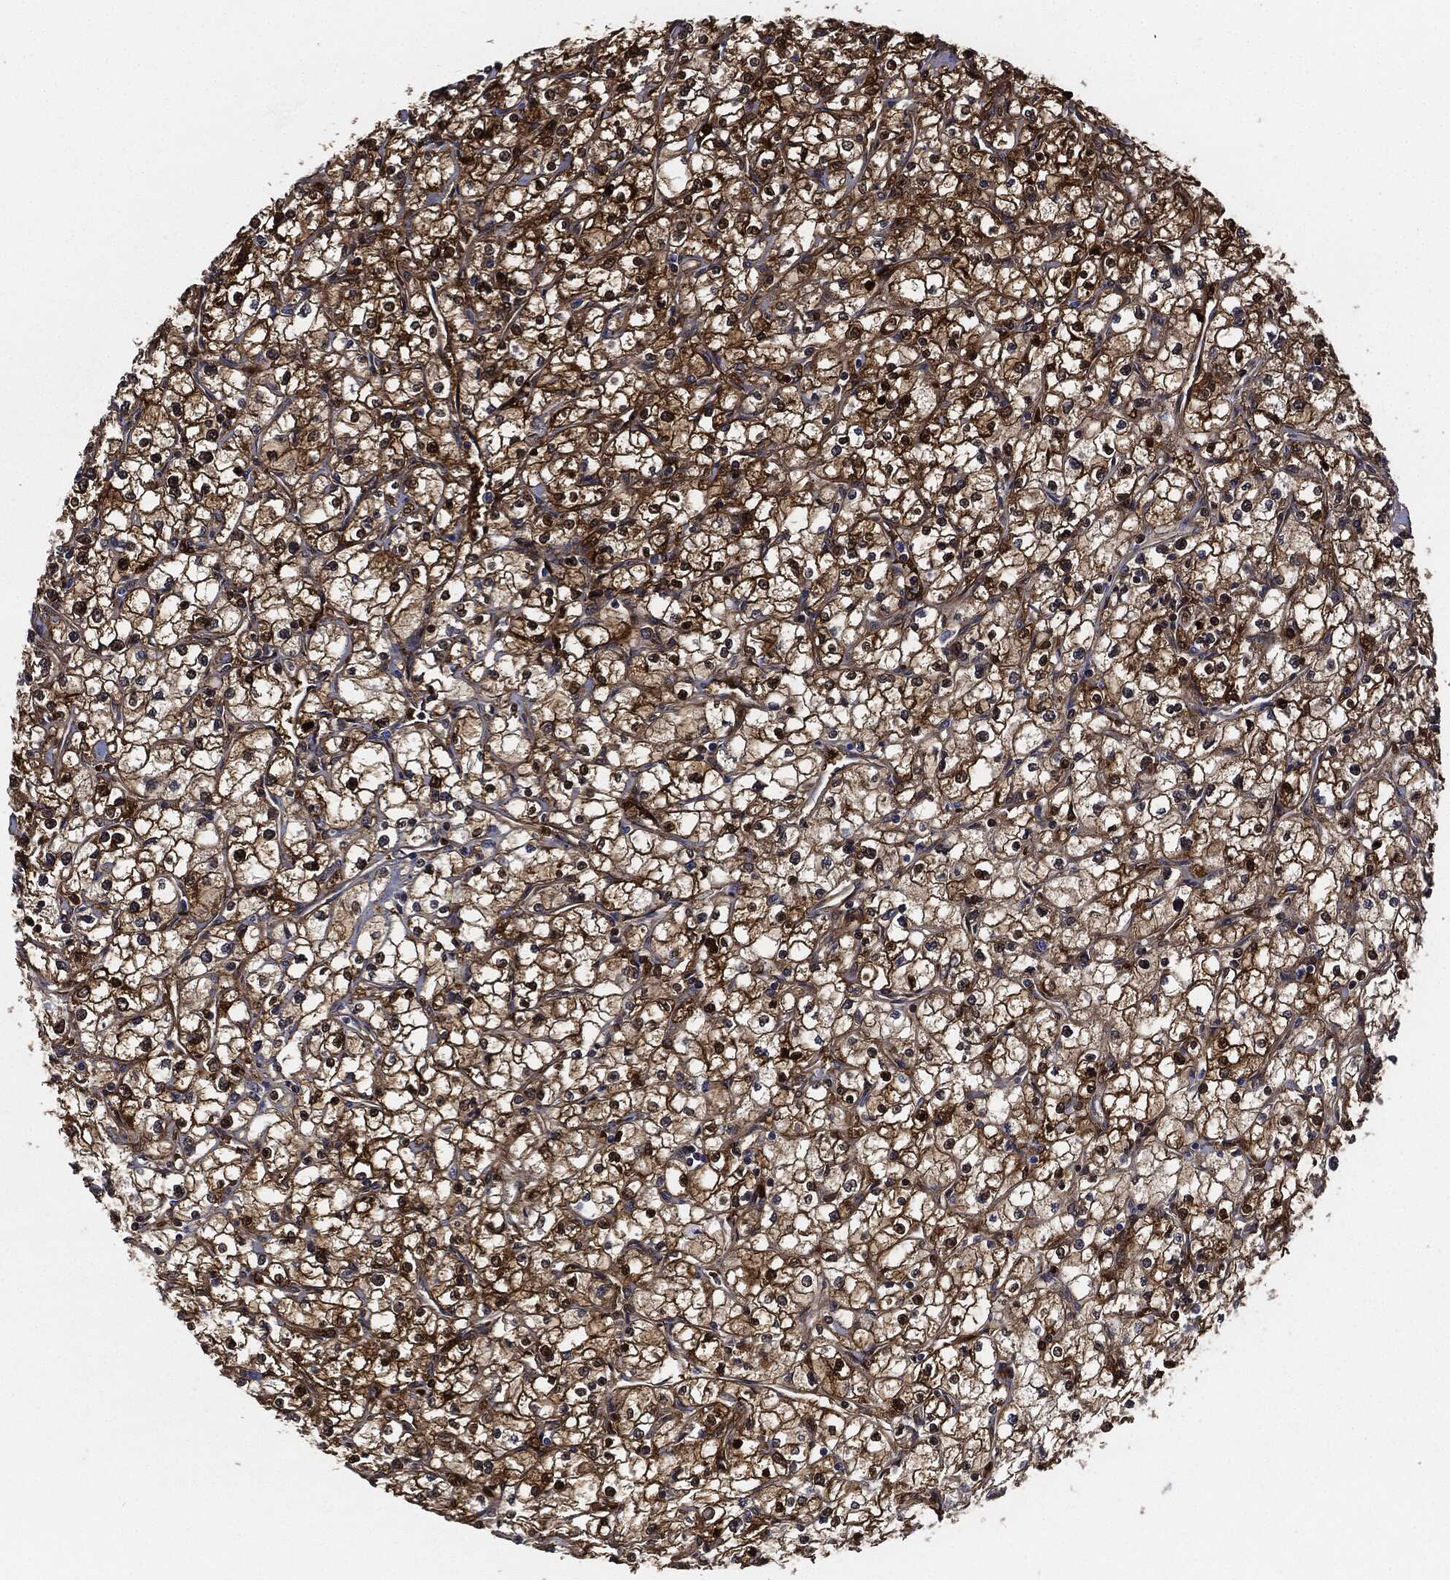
{"staining": {"intensity": "strong", "quantity": "<25%", "location": "cytoplasmic/membranous"}, "tissue": "renal cancer", "cell_type": "Tumor cells", "image_type": "cancer", "snomed": [{"axis": "morphology", "description": "Adenocarcinoma, NOS"}, {"axis": "topography", "description": "Kidney"}], "caption": "Protein expression analysis of human adenocarcinoma (renal) reveals strong cytoplasmic/membranous expression in about <25% of tumor cells. Nuclei are stained in blue.", "gene": "PRDX2", "patient": {"sex": "male", "age": 67}}